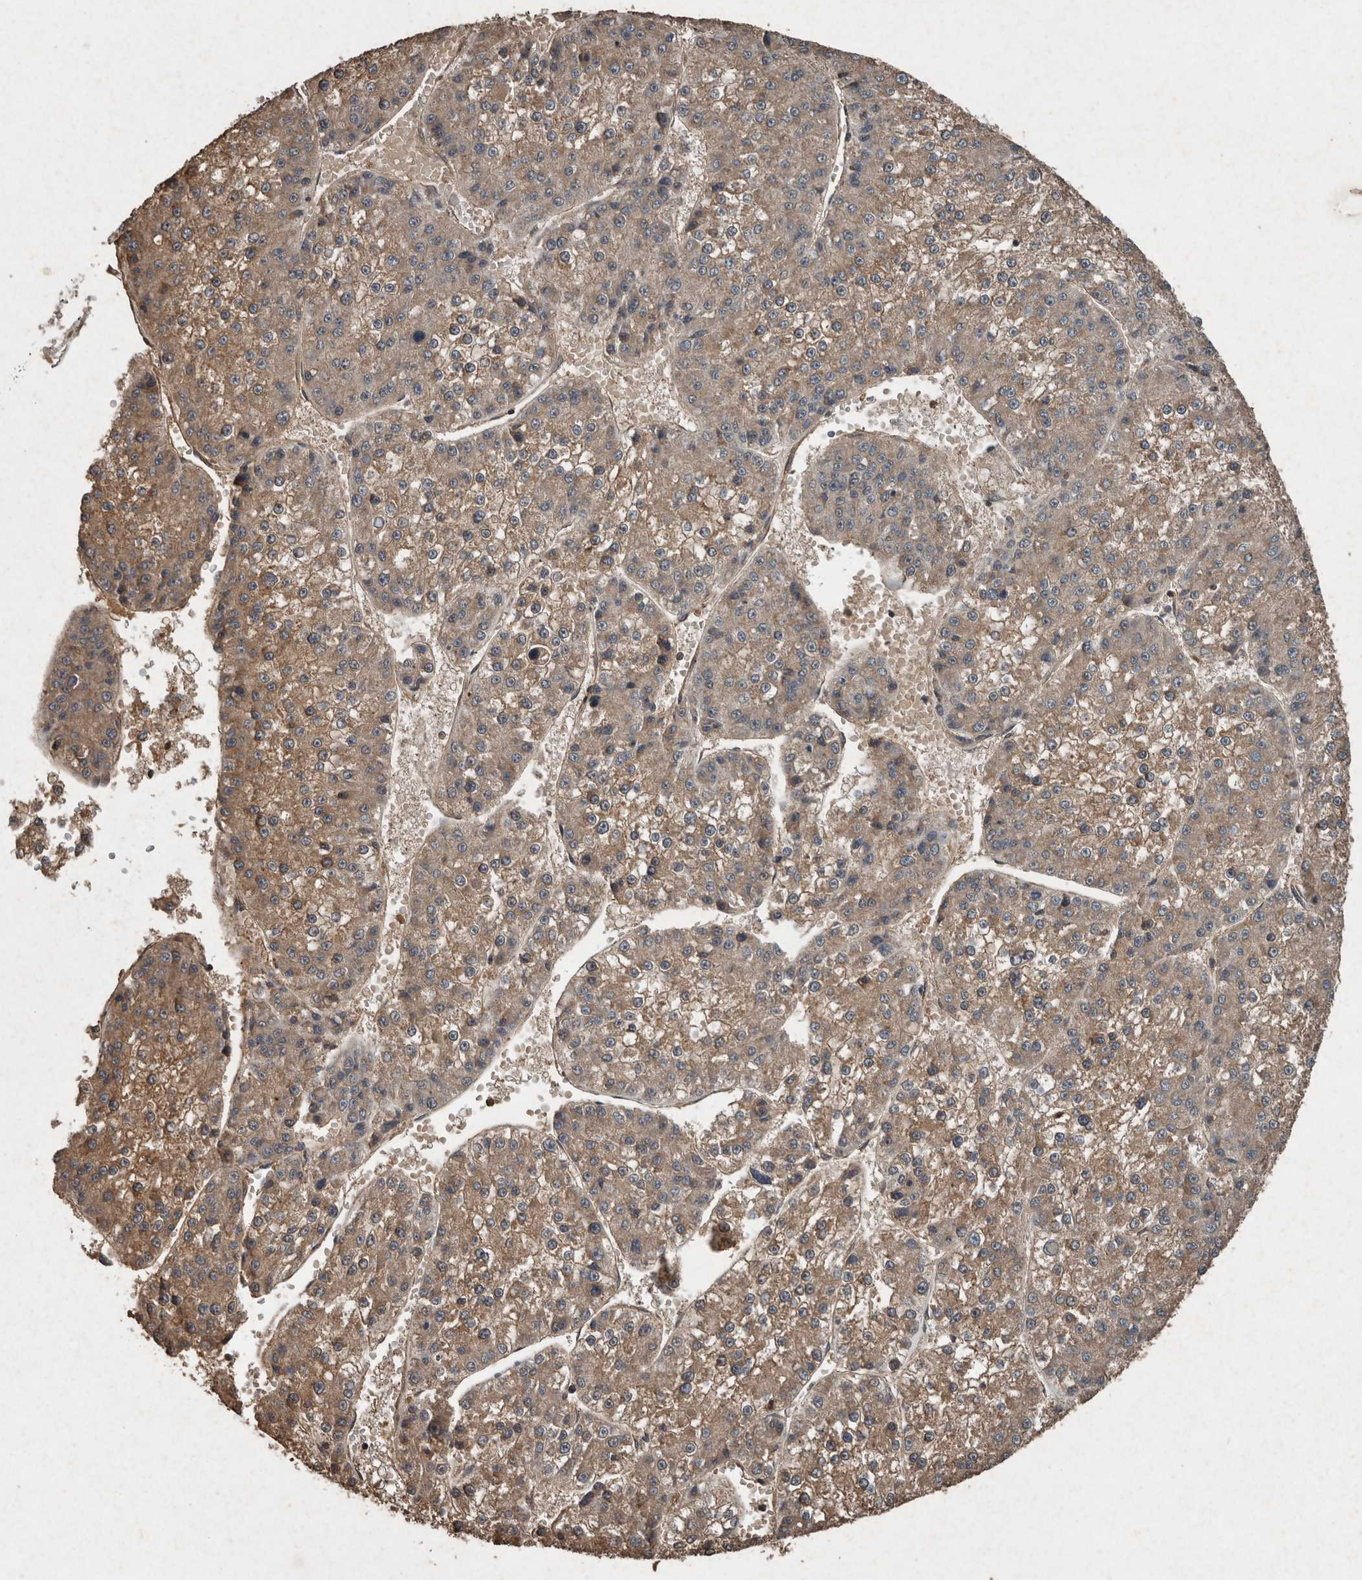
{"staining": {"intensity": "moderate", "quantity": "25%-75%", "location": "cytoplasmic/membranous"}, "tissue": "liver cancer", "cell_type": "Tumor cells", "image_type": "cancer", "snomed": [{"axis": "morphology", "description": "Carcinoma, Hepatocellular, NOS"}, {"axis": "topography", "description": "Liver"}], "caption": "Immunohistochemistry (IHC) photomicrograph of neoplastic tissue: liver cancer (hepatocellular carcinoma) stained using immunohistochemistry (IHC) exhibits medium levels of moderate protein expression localized specifically in the cytoplasmic/membranous of tumor cells, appearing as a cytoplasmic/membranous brown color.", "gene": "FGFRL1", "patient": {"sex": "female", "age": 73}}